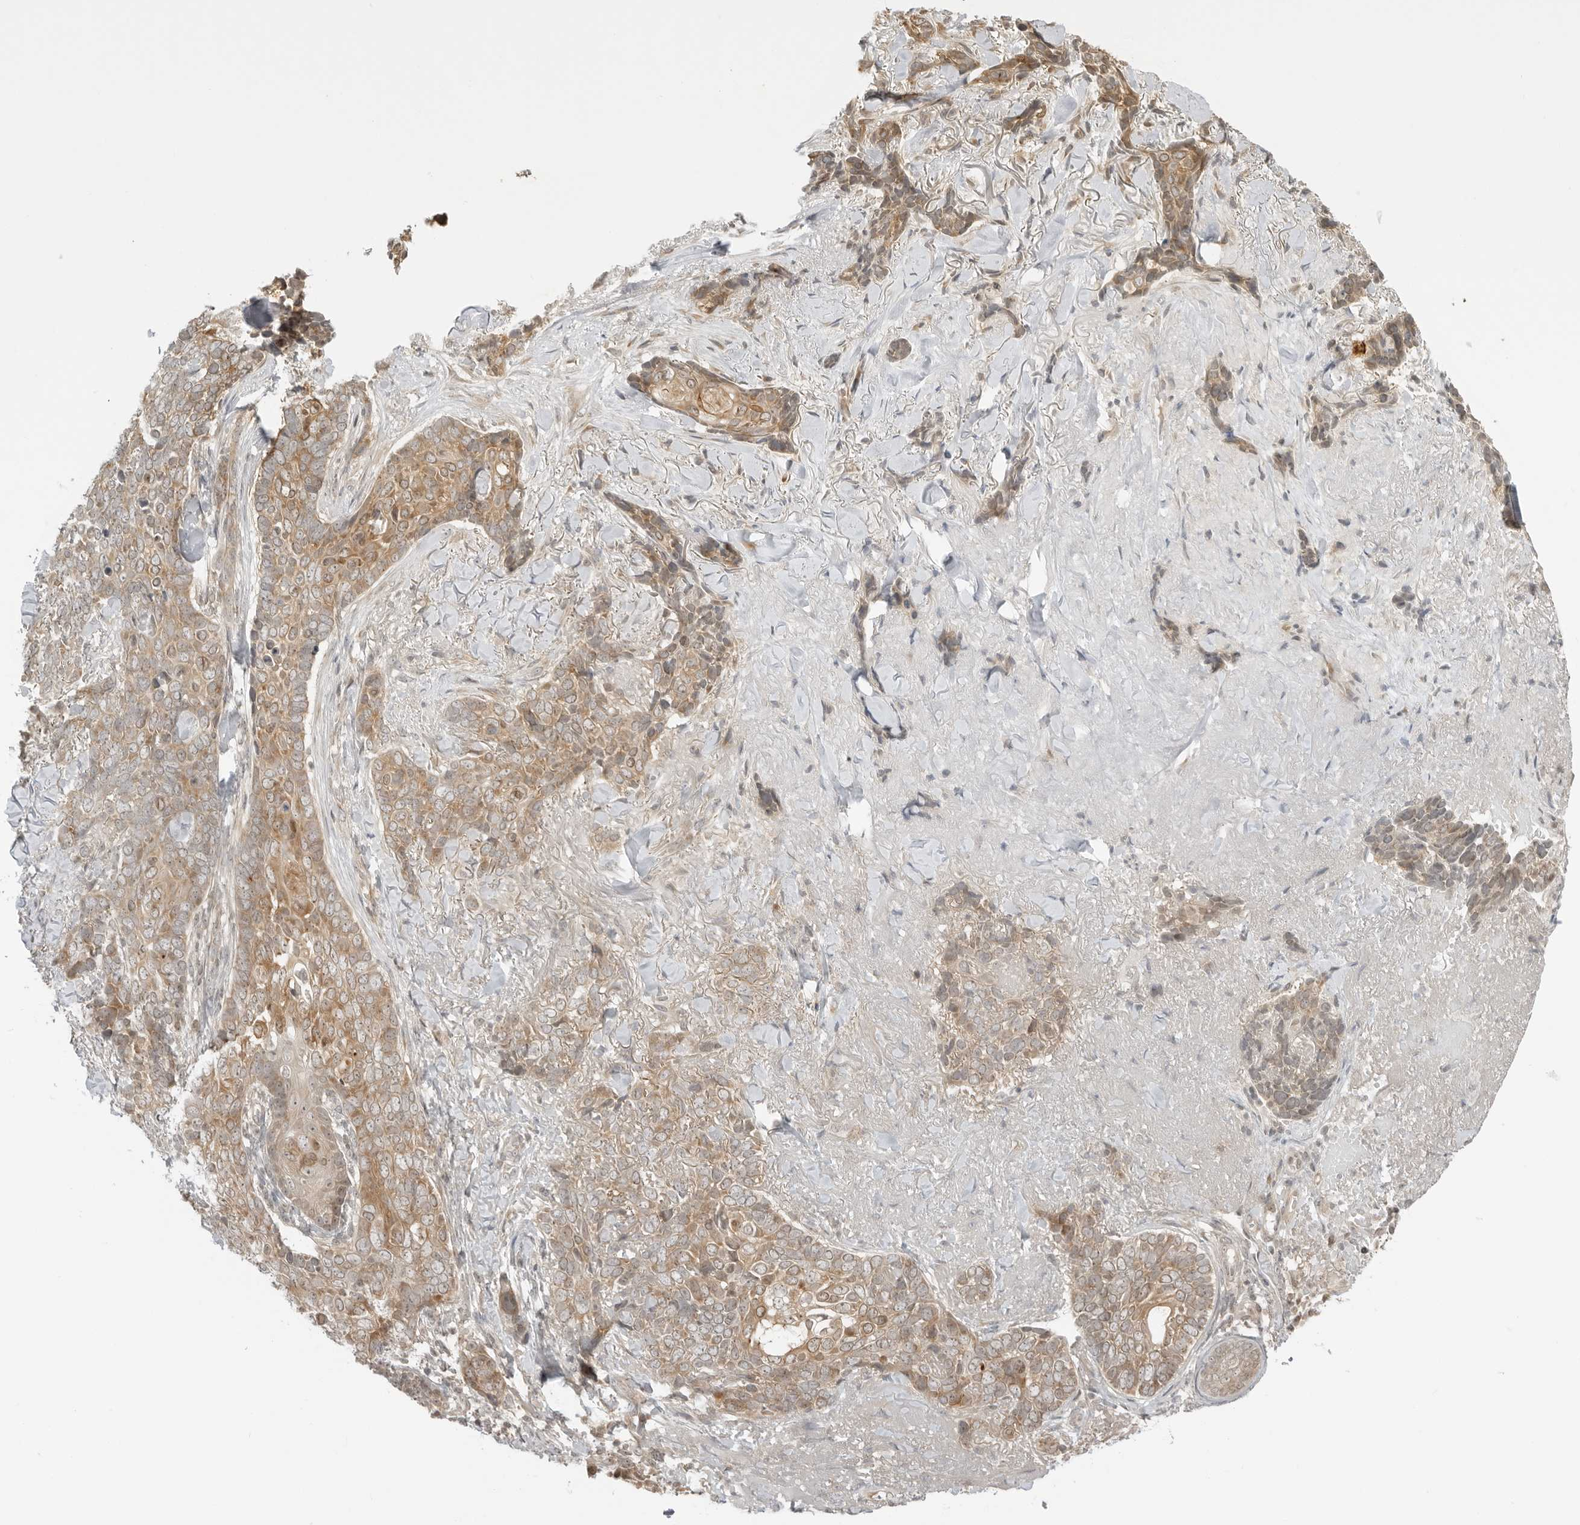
{"staining": {"intensity": "moderate", "quantity": ">75%", "location": "cytoplasmic/membranous"}, "tissue": "skin cancer", "cell_type": "Tumor cells", "image_type": "cancer", "snomed": [{"axis": "morphology", "description": "Basal cell carcinoma"}, {"axis": "topography", "description": "Skin"}], "caption": "DAB (3,3'-diaminobenzidine) immunohistochemical staining of skin basal cell carcinoma displays moderate cytoplasmic/membranous protein expression in approximately >75% of tumor cells.", "gene": "PRRC2C", "patient": {"sex": "female", "age": 82}}